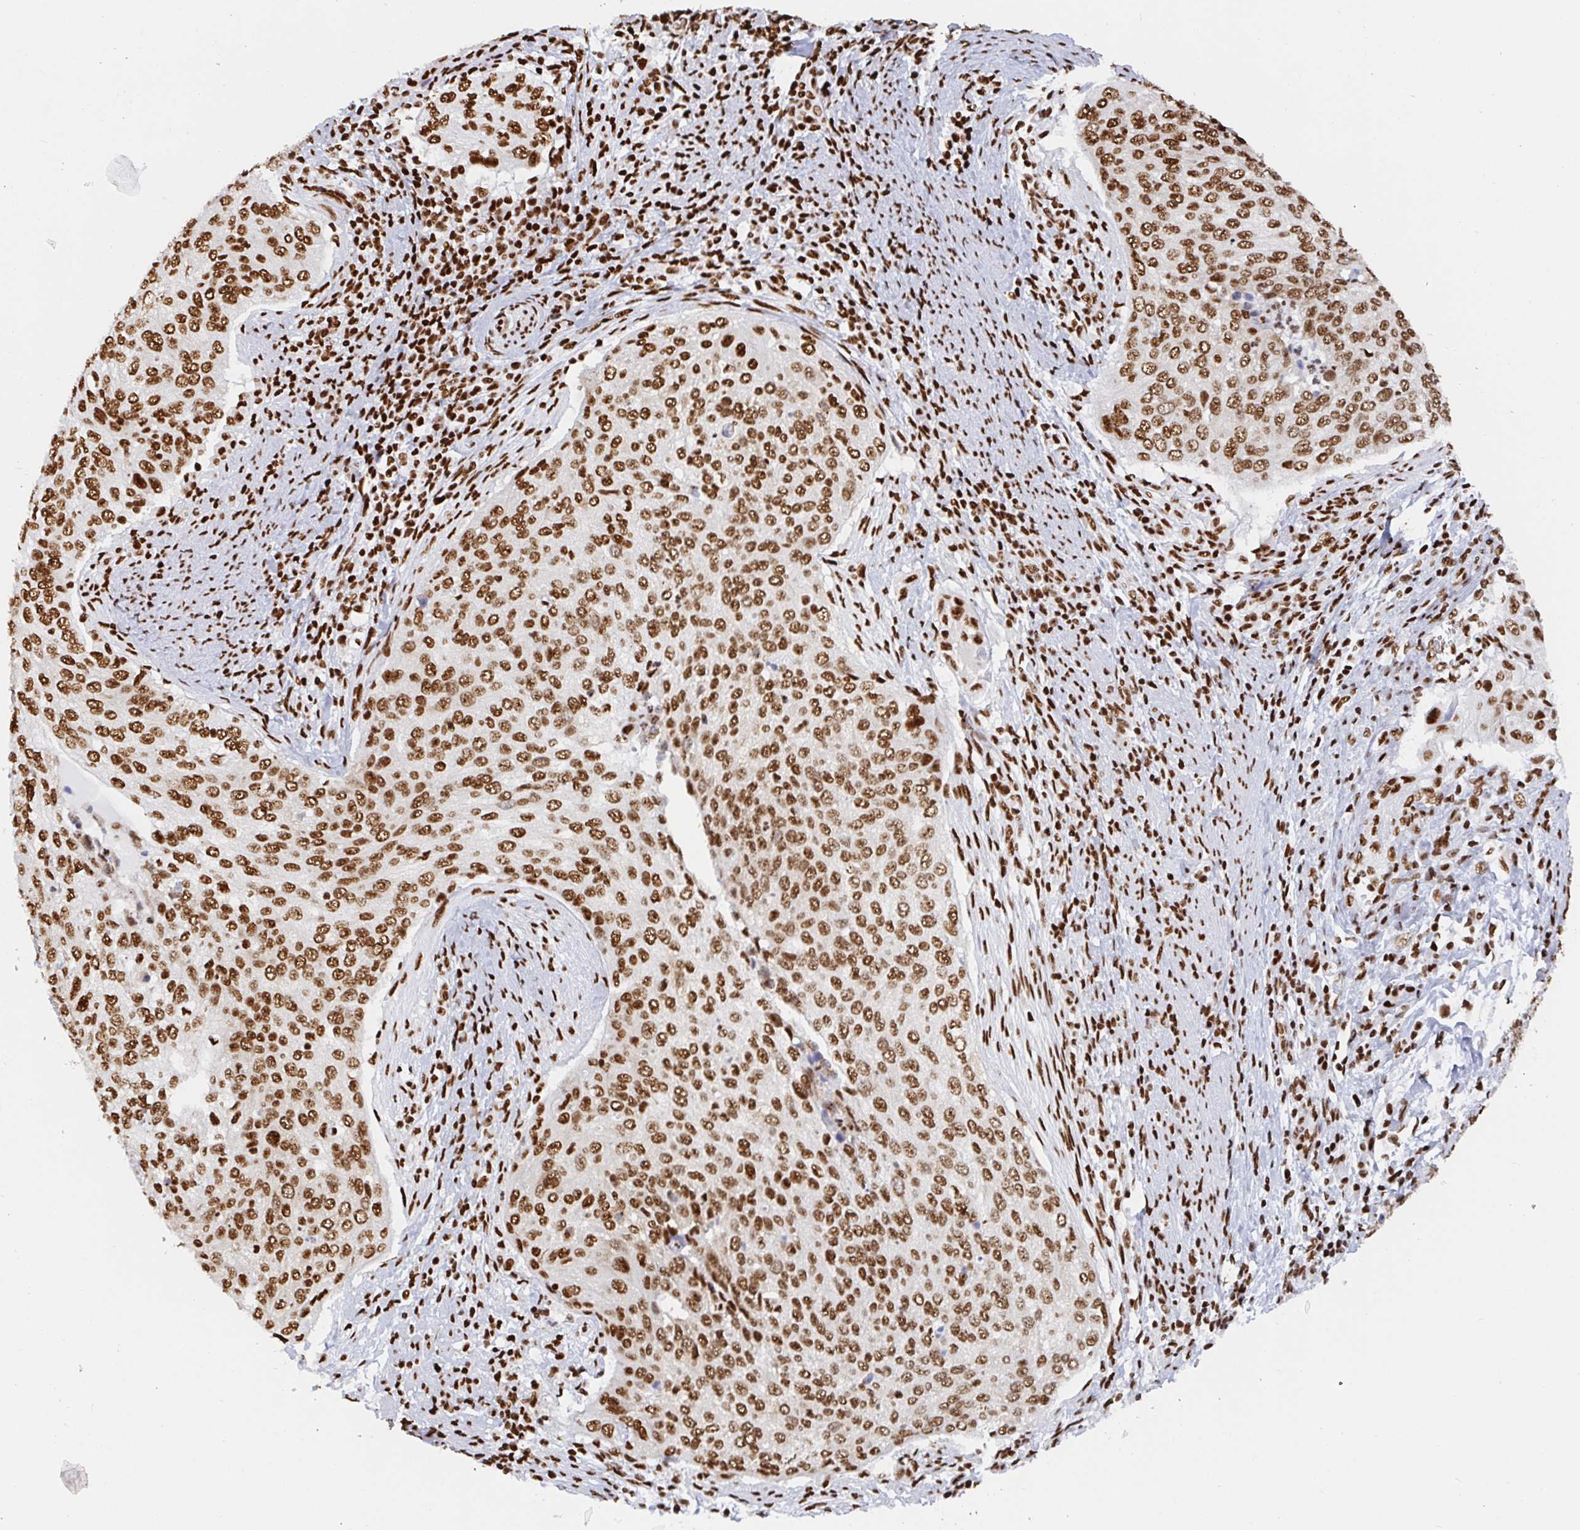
{"staining": {"intensity": "strong", "quantity": ">75%", "location": "nuclear"}, "tissue": "cervical cancer", "cell_type": "Tumor cells", "image_type": "cancer", "snomed": [{"axis": "morphology", "description": "Squamous cell carcinoma, NOS"}, {"axis": "topography", "description": "Cervix"}], "caption": "Tumor cells display strong nuclear positivity in approximately >75% of cells in cervical squamous cell carcinoma.", "gene": "EWSR1", "patient": {"sex": "female", "age": 38}}